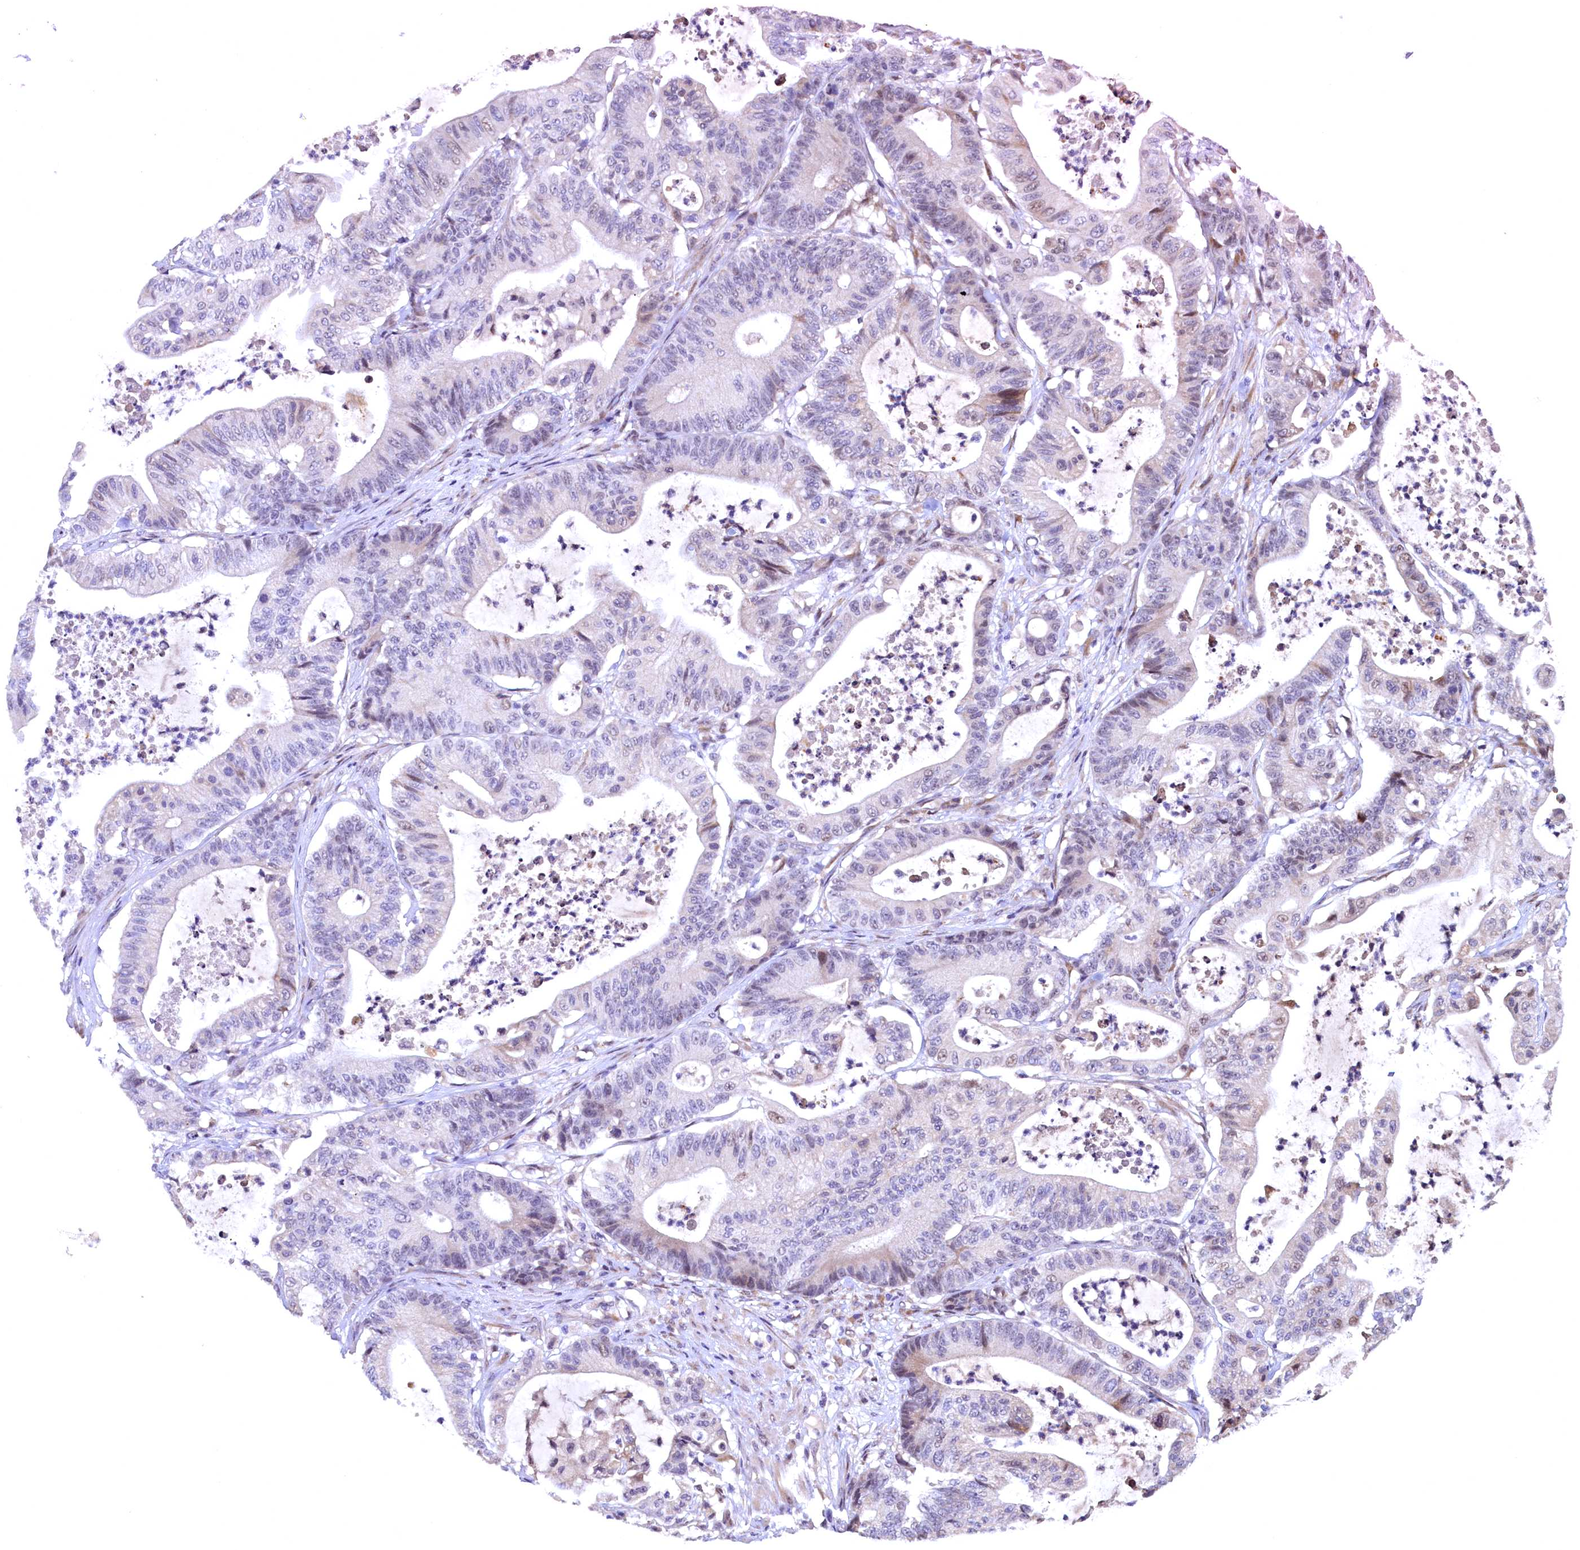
{"staining": {"intensity": "negative", "quantity": "none", "location": "none"}, "tissue": "colorectal cancer", "cell_type": "Tumor cells", "image_type": "cancer", "snomed": [{"axis": "morphology", "description": "Adenocarcinoma, NOS"}, {"axis": "topography", "description": "Colon"}], "caption": "DAB (3,3'-diaminobenzidine) immunohistochemical staining of human adenocarcinoma (colorectal) displays no significant positivity in tumor cells. (DAB (3,3'-diaminobenzidine) immunohistochemistry, high magnification).", "gene": "LATS2", "patient": {"sex": "female", "age": 84}}